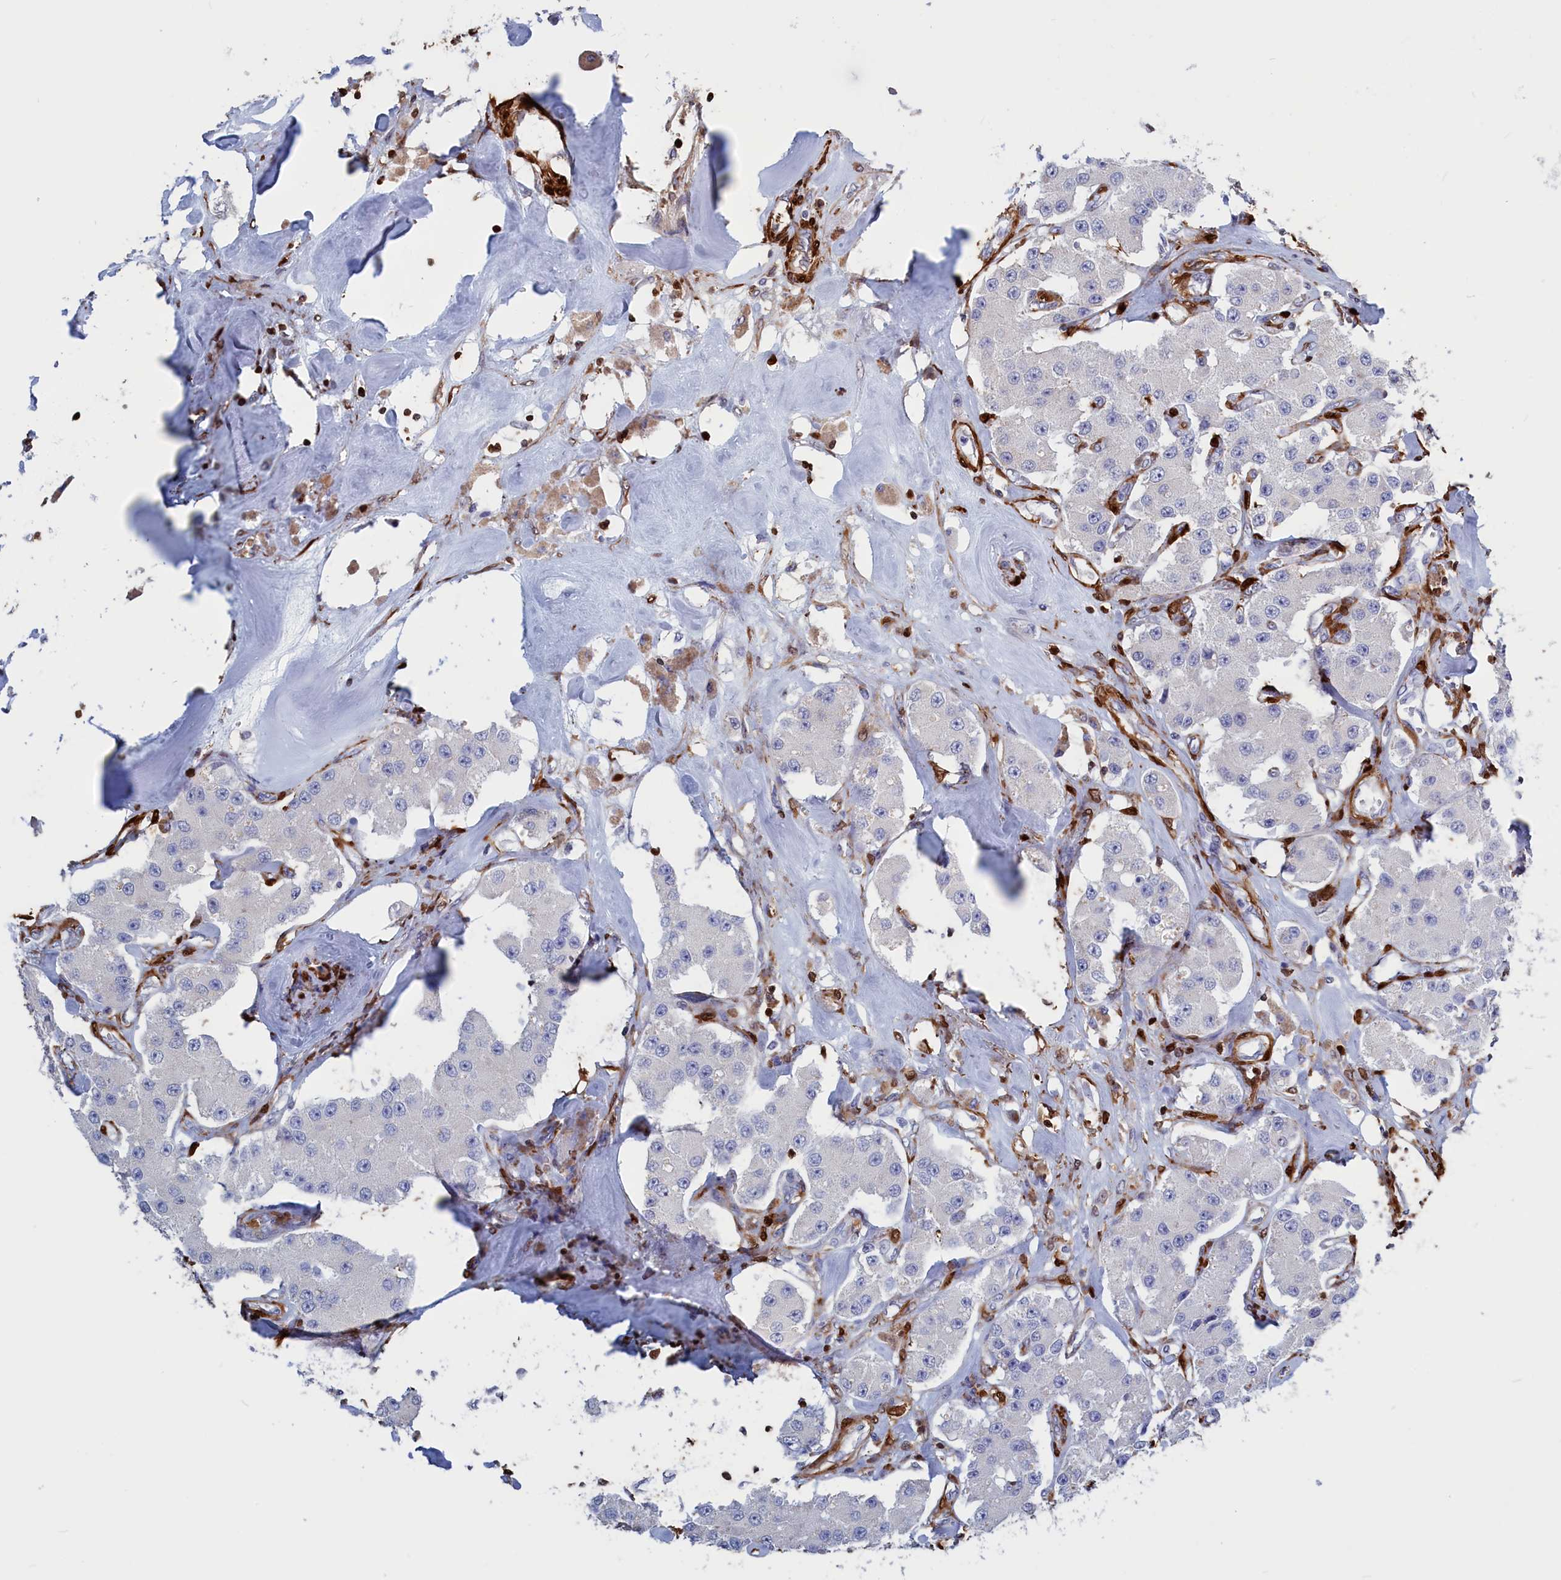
{"staining": {"intensity": "negative", "quantity": "none", "location": "none"}, "tissue": "carcinoid", "cell_type": "Tumor cells", "image_type": "cancer", "snomed": [{"axis": "morphology", "description": "Carcinoid, malignant, NOS"}, {"axis": "topography", "description": "Pancreas"}], "caption": "Image shows no protein staining in tumor cells of malignant carcinoid tissue.", "gene": "CRIP1", "patient": {"sex": "male", "age": 41}}